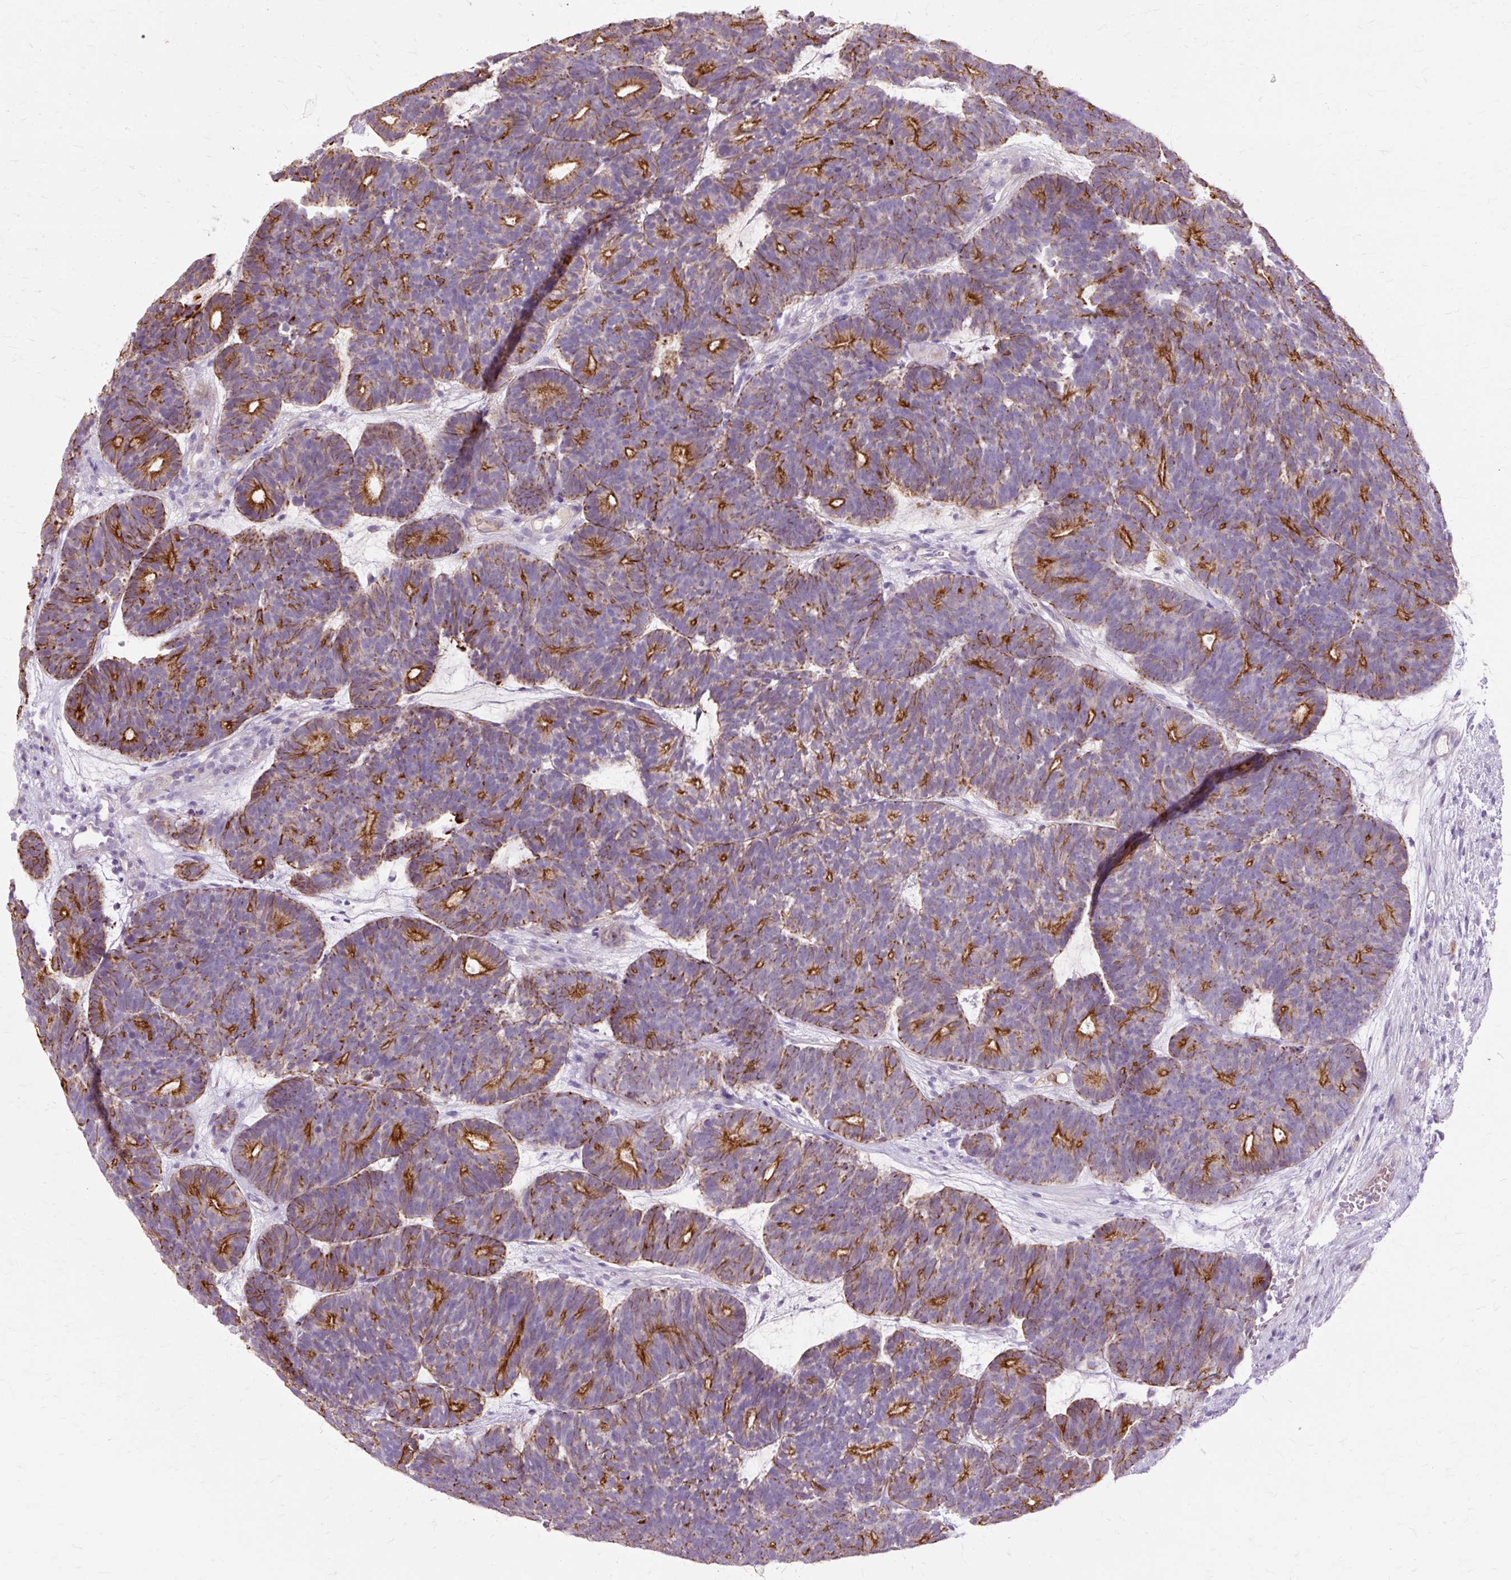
{"staining": {"intensity": "strong", "quantity": "25%-75%", "location": "cytoplasmic/membranous"}, "tissue": "head and neck cancer", "cell_type": "Tumor cells", "image_type": "cancer", "snomed": [{"axis": "morphology", "description": "Adenocarcinoma, NOS"}, {"axis": "topography", "description": "Head-Neck"}], "caption": "An immunohistochemistry (IHC) micrograph of neoplastic tissue is shown. Protein staining in brown highlights strong cytoplasmic/membranous positivity in head and neck cancer within tumor cells.", "gene": "DCTN4", "patient": {"sex": "female", "age": 81}}